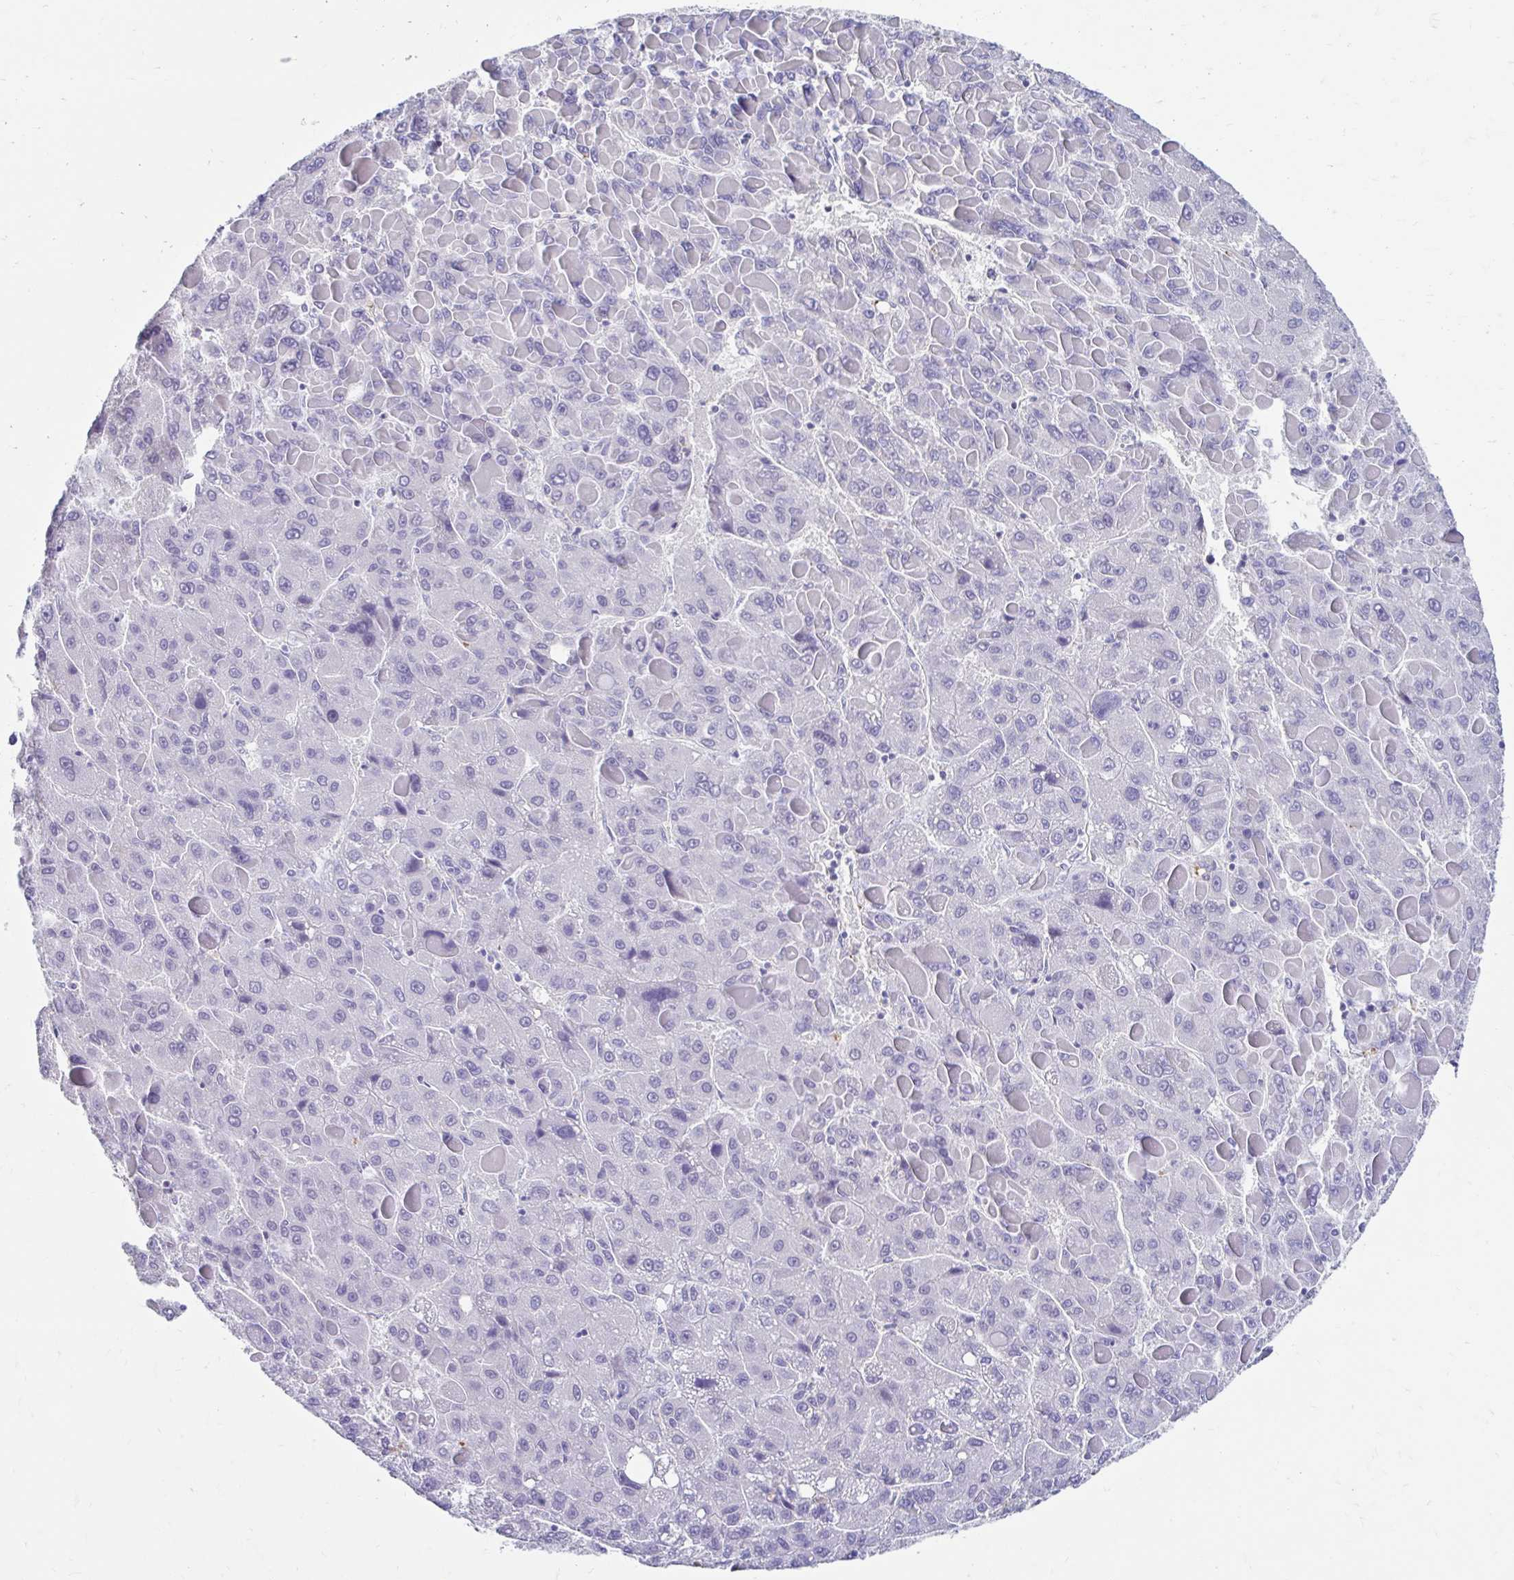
{"staining": {"intensity": "negative", "quantity": "none", "location": "none"}, "tissue": "liver cancer", "cell_type": "Tumor cells", "image_type": "cancer", "snomed": [{"axis": "morphology", "description": "Carcinoma, Hepatocellular, NOS"}, {"axis": "topography", "description": "Liver"}], "caption": "Tumor cells are negative for brown protein staining in hepatocellular carcinoma (liver). (DAB (3,3'-diaminobenzidine) IHC visualized using brightfield microscopy, high magnification).", "gene": "DCAF17", "patient": {"sex": "female", "age": 82}}